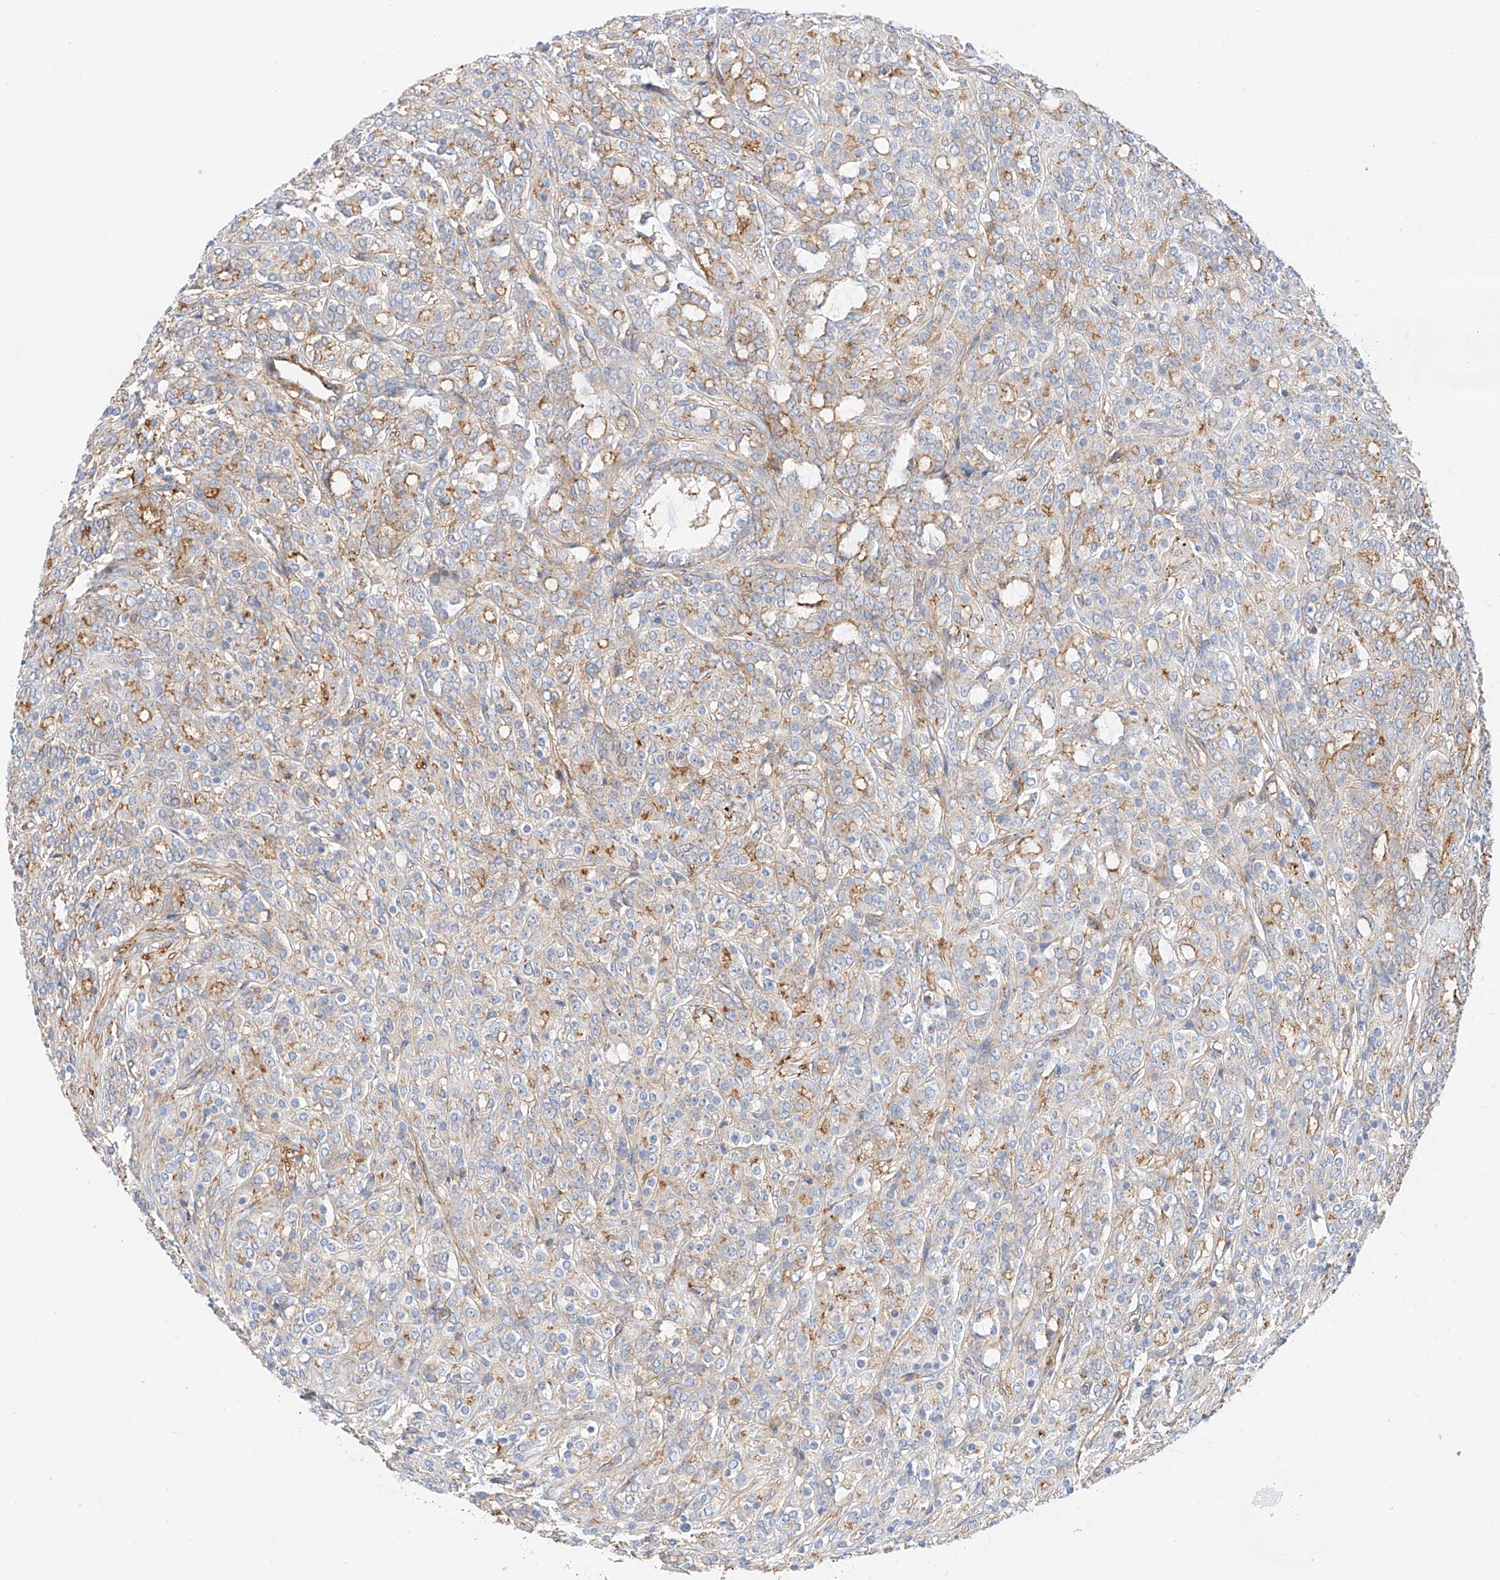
{"staining": {"intensity": "strong", "quantity": "<25%", "location": "cytoplasmic/membranous"}, "tissue": "prostate cancer", "cell_type": "Tumor cells", "image_type": "cancer", "snomed": [{"axis": "morphology", "description": "Adenocarcinoma, High grade"}, {"axis": "topography", "description": "Prostate"}], "caption": "DAB immunohistochemical staining of human prostate cancer (high-grade adenocarcinoma) reveals strong cytoplasmic/membranous protein positivity in about <25% of tumor cells.", "gene": "HAUS4", "patient": {"sex": "male", "age": 62}}